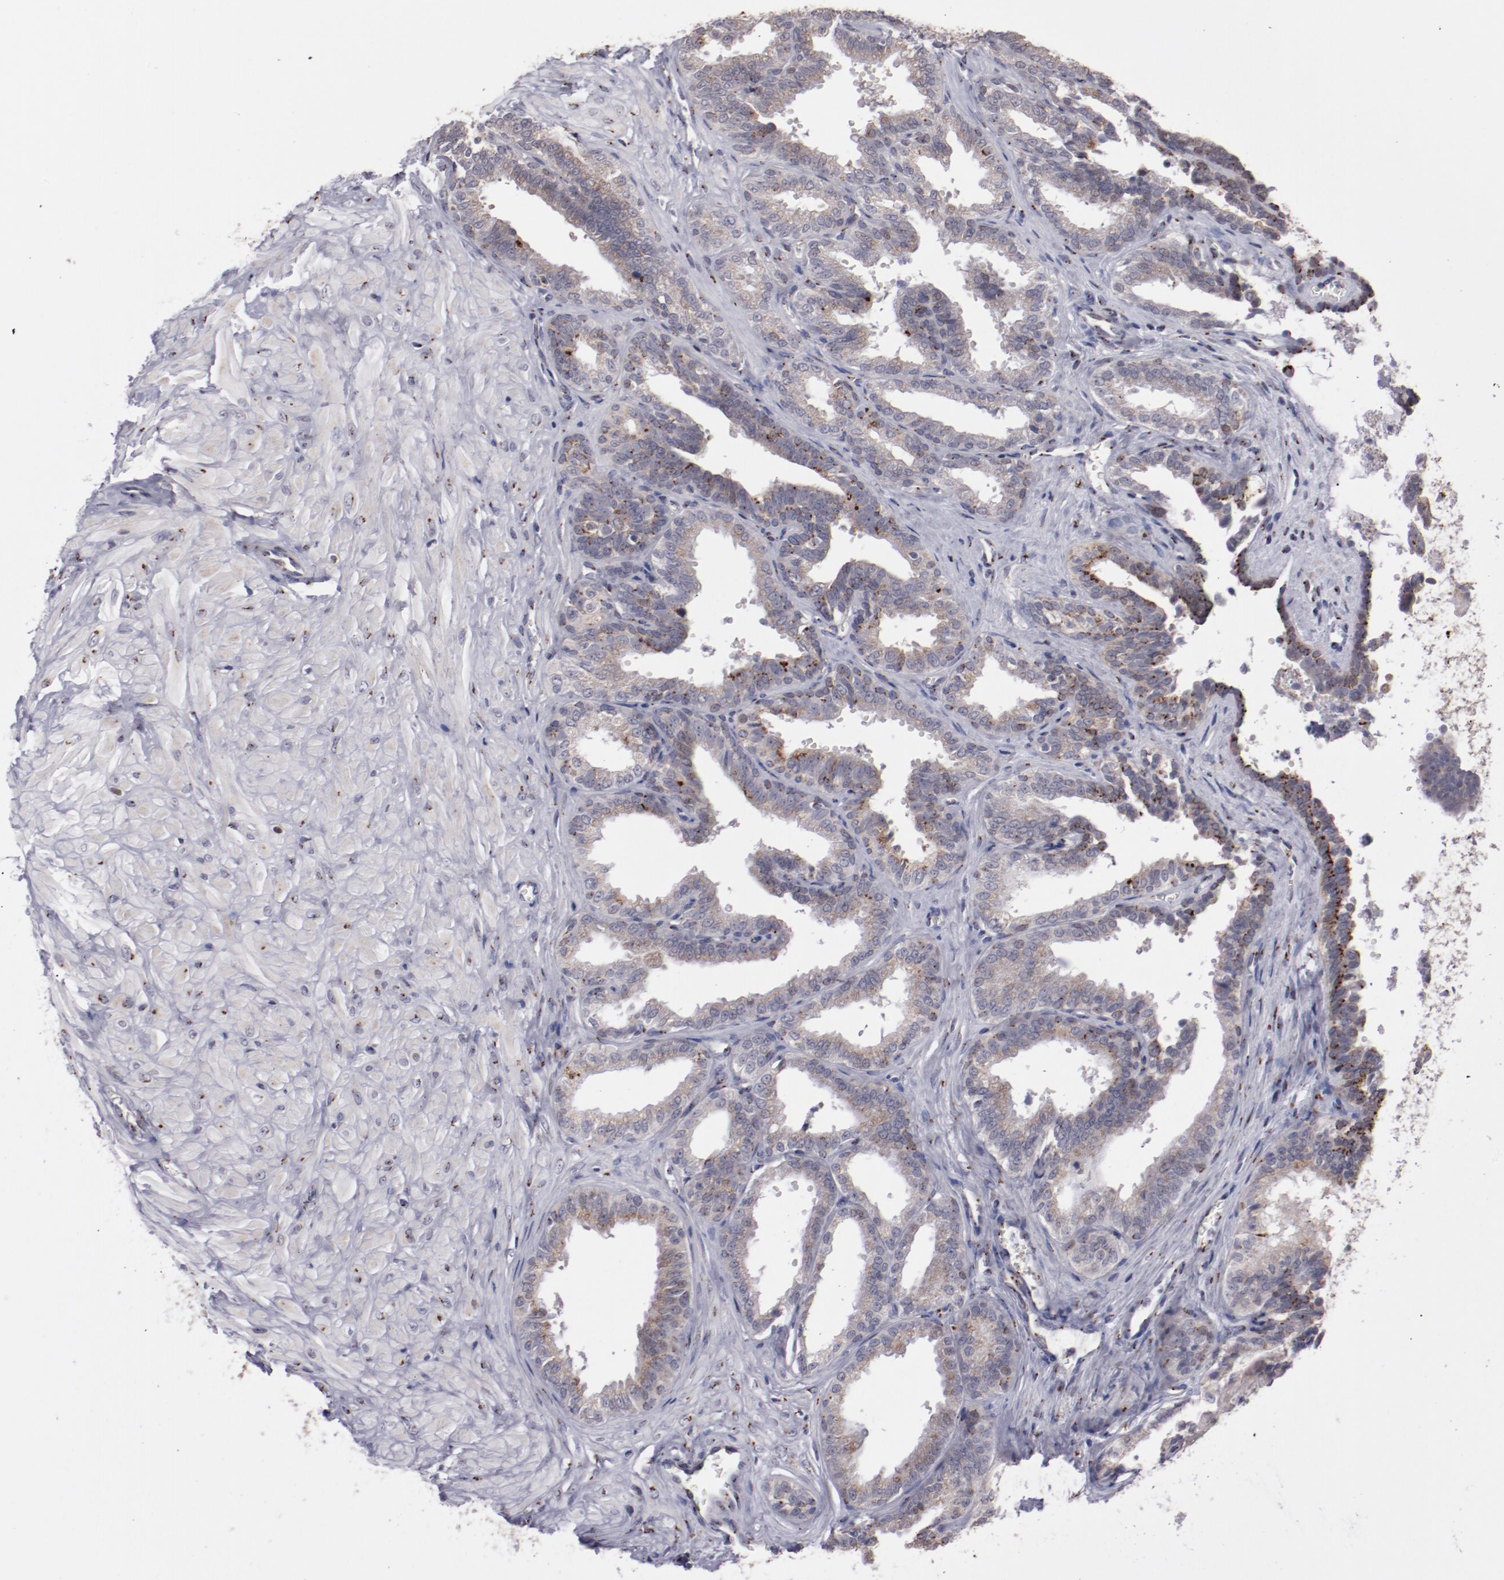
{"staining": {"intensity": "moderate", "quantity": "25%-75%", "location": "cytoplasmic/membranous"}, "tissue": "seminal vesicle", "cell_type": "Glandular cells", "image_type": "normal", "snomed": [{"axis": "morphology", "description": "Normal tissue, NOS"}, {"axis": "topography", "description": "Seminal veicle"}], "caption": "Immunohistochemical staining of benign human seminal vesicle exhibits 25%-75% levels of moderate cytoplasmic/membranous protein staining in about 25%-75% of glandular cells.", "gene": "GOLIM4", "patient": {"sex": "male", "age": 26}}